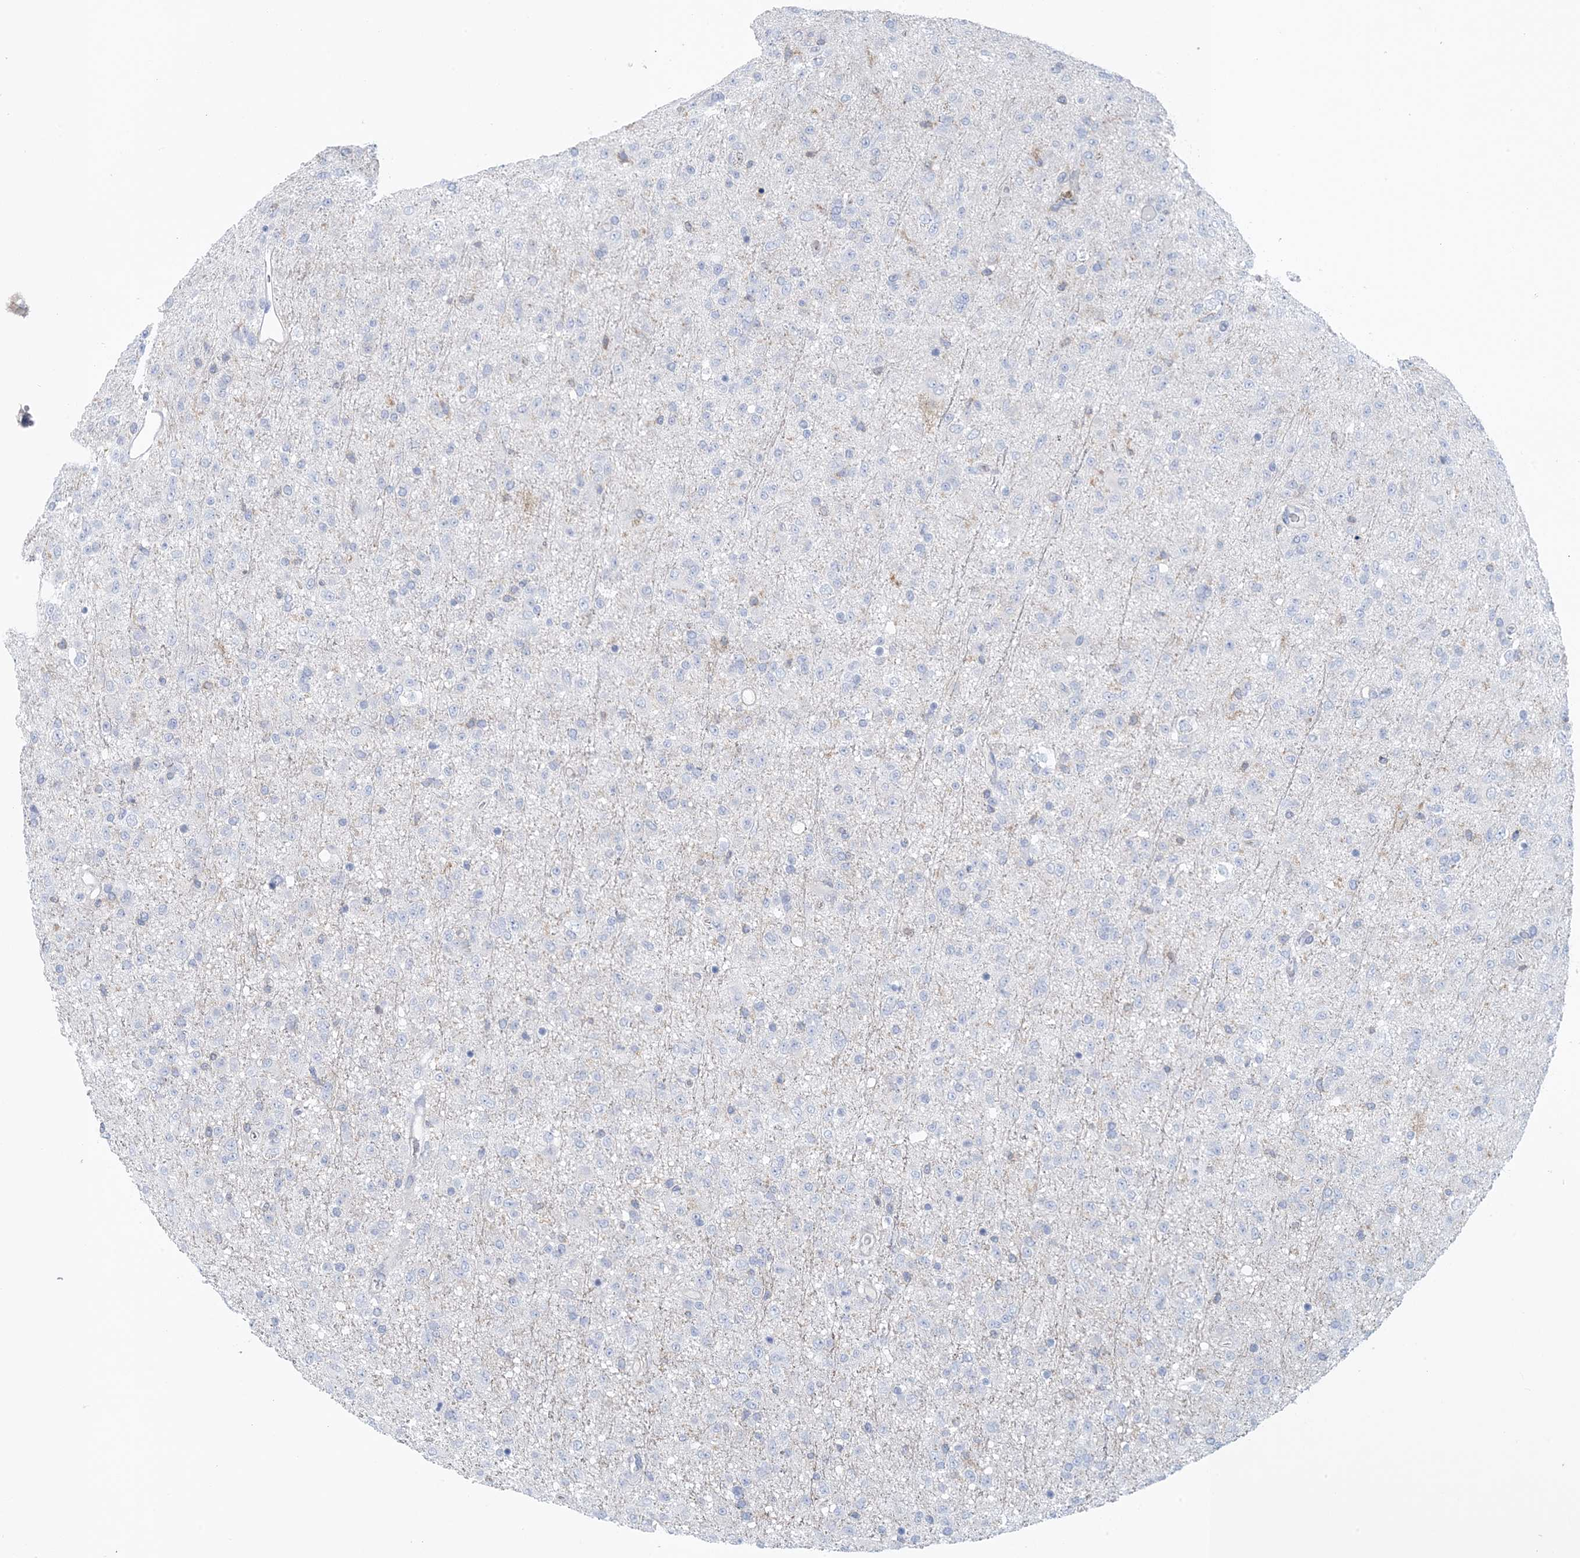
{"staining": {"intensity": "negative", "quantity": "none", "location": "none"}, "tissue": "glioma", "cell_type": "Tumor cells", "image_type": "cancer", "snomed": [{"axis": "morphology", "description": "Glioma, malignant, Low grade"}, {"axis": "topography", "description": "Brain"}], "caption": "Tumor cells are negative for brown protein staining in low-grade glioma (malignant). (DAB immunohistochemistry (IHC) with hematoxylin counter stain).", "gene": "SHANK1", "patient": {"sex": "male", "age": 65}}